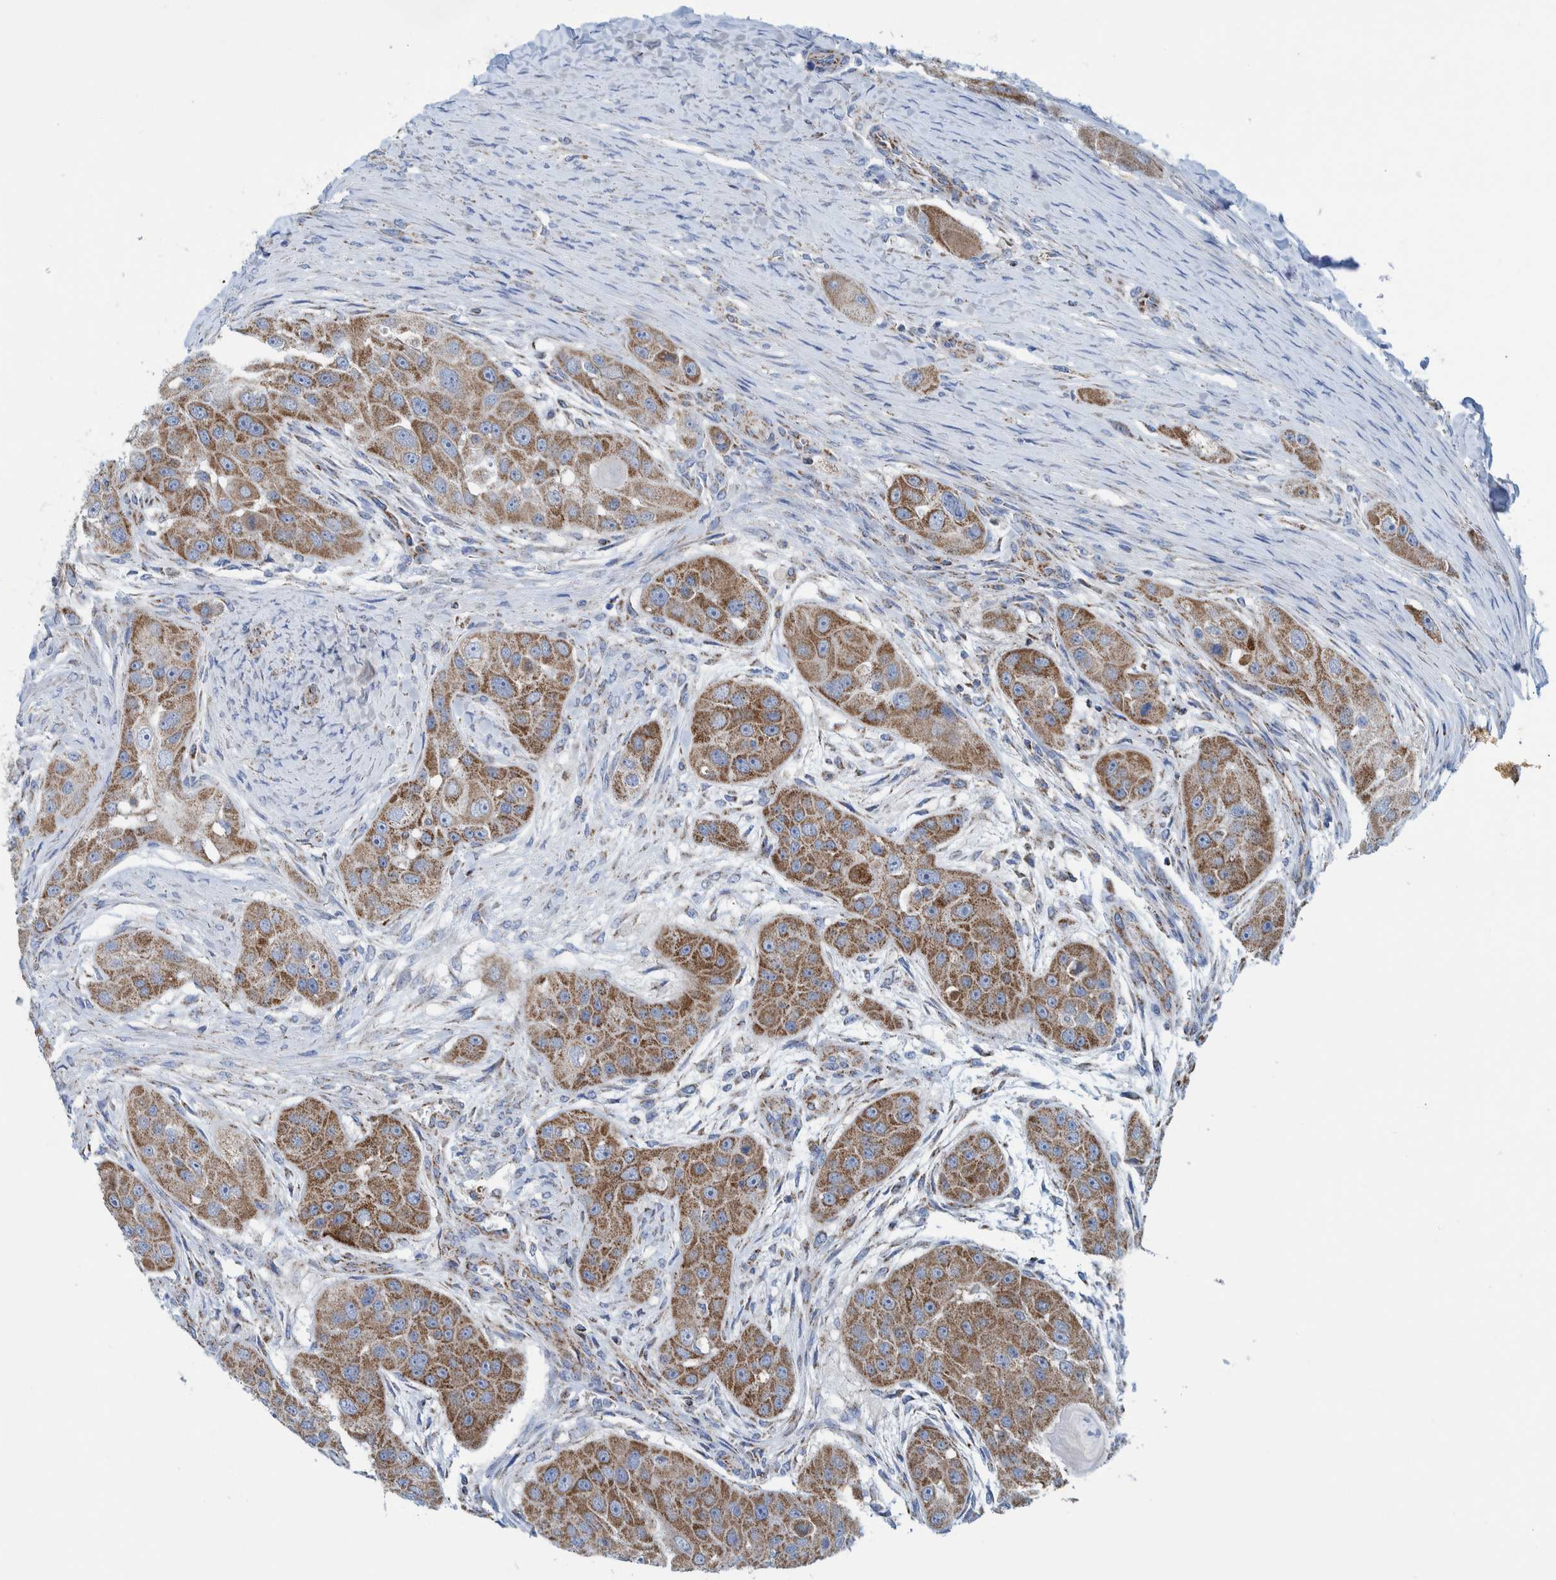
{"staining": {"intensity": "moderate", "quantity": ">75%", "location": "cytoplasmic/membranous"}, "tissue": "head and neck cancer", "cell_type": "Tumor cells", "image_type": "cancer", "snomed": [{"axis": "morphology", "description": "Normal tissue, NOS"}, {"axis": "morphology", "description": "Squamous cell carcinoma, NOS"}, {"axis": "topography", "description": "Skeletal muscle"}, {"axis": "topography", "description": "Head-Neck"}], "caption": "Human squamous cell carcinoma (head and neck) stained with a protein marker demonstrates moderate staining in tumor cells.", "gene": "MRPS7", "patient": {"sex": "male", "age": 51}}